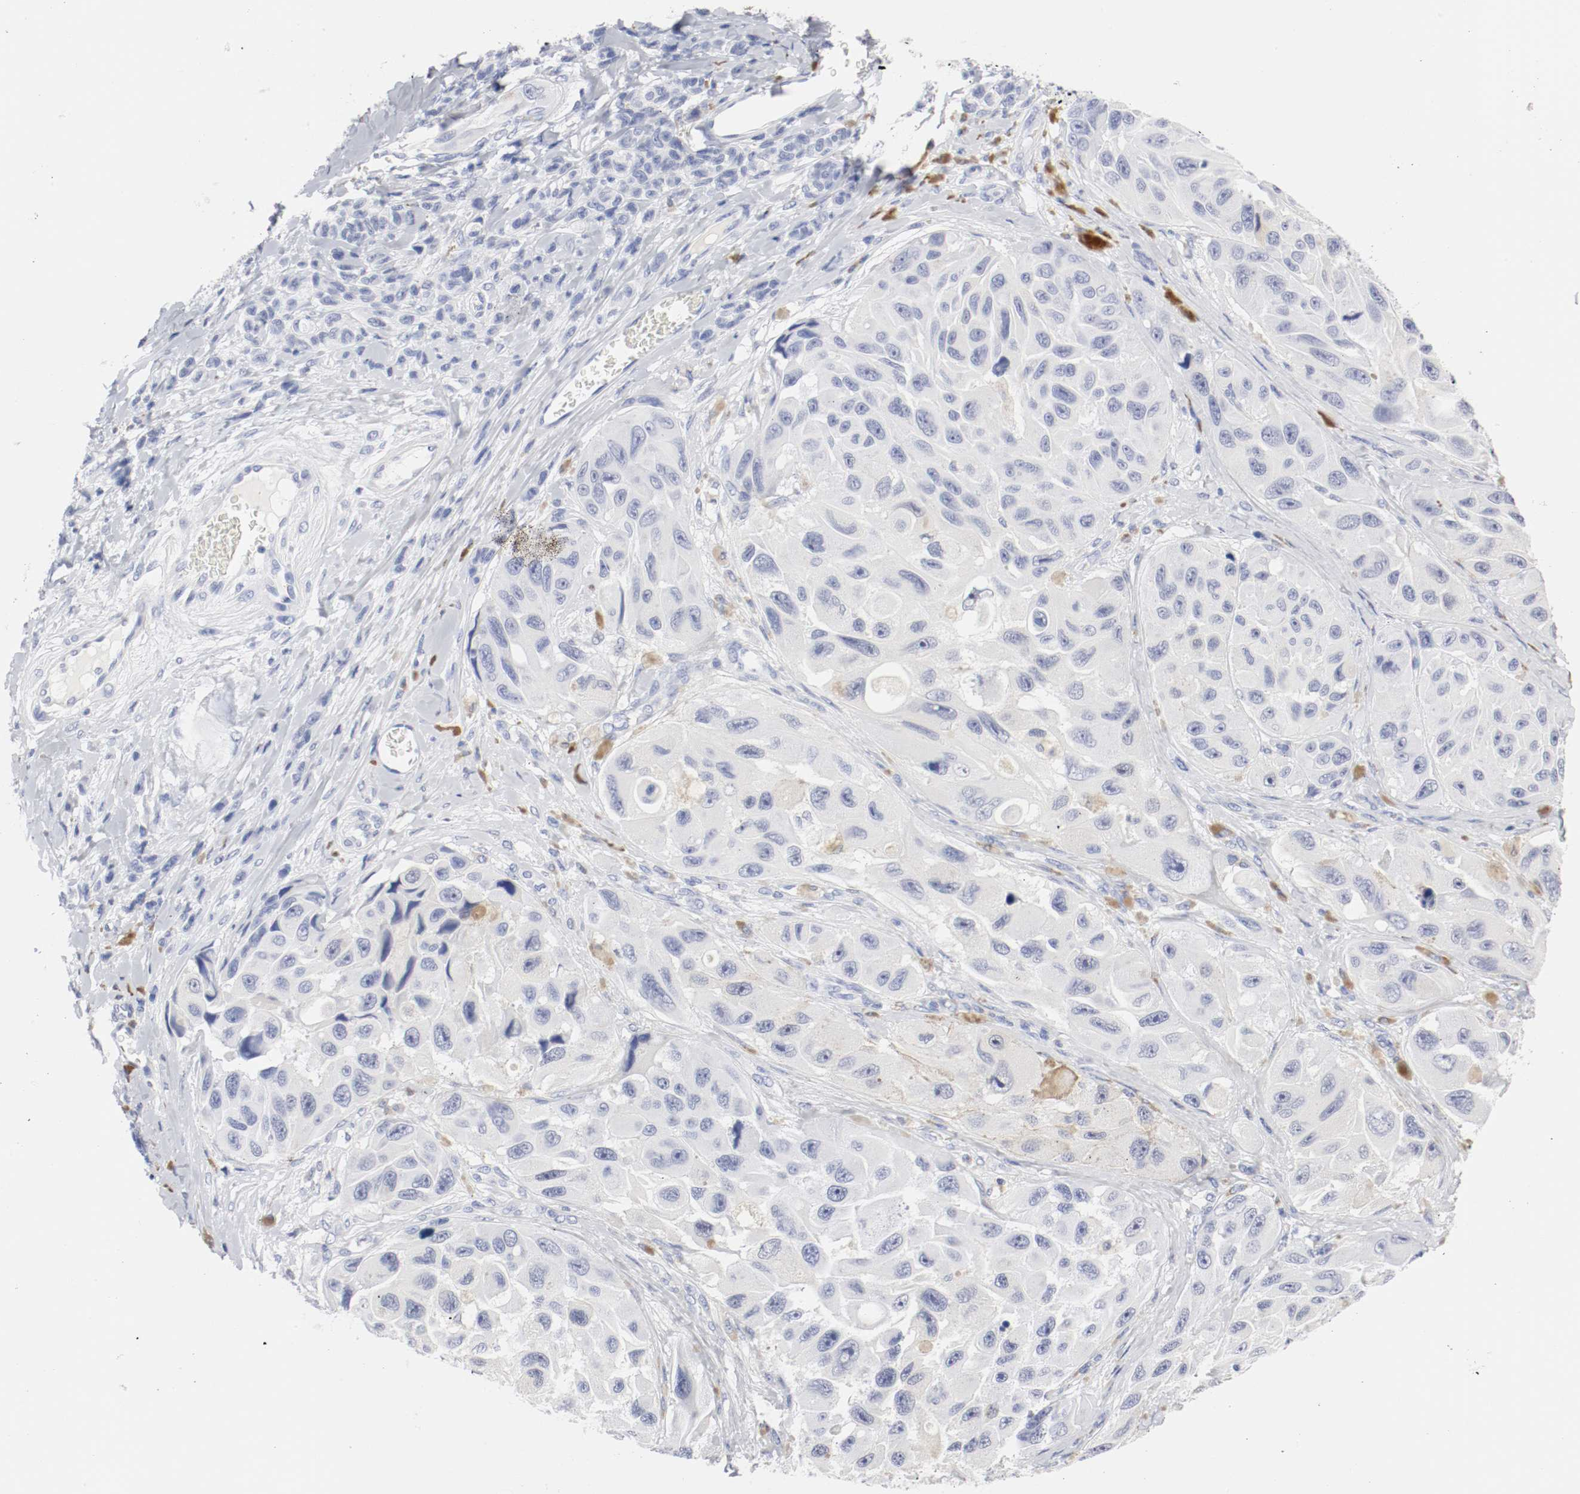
{"staining": {"intensity": "negative", "quantity": "none", "location": "none"}, "tissue": "melanoma", "cell_type": "Tumor cells", "image_type": "cancer", "snomed": [{"axis": "morphology", "description": "Malignant melanoma, NOS"}, {"axis": "topography", "description": "Skin"}], "caption": "IHC histopathology image of malignant melanoma stained for a protein (brown), which displays no positivity in tumor cells.", "gene": "GAD1", "patient": {"sex": "female", "age": 73}}